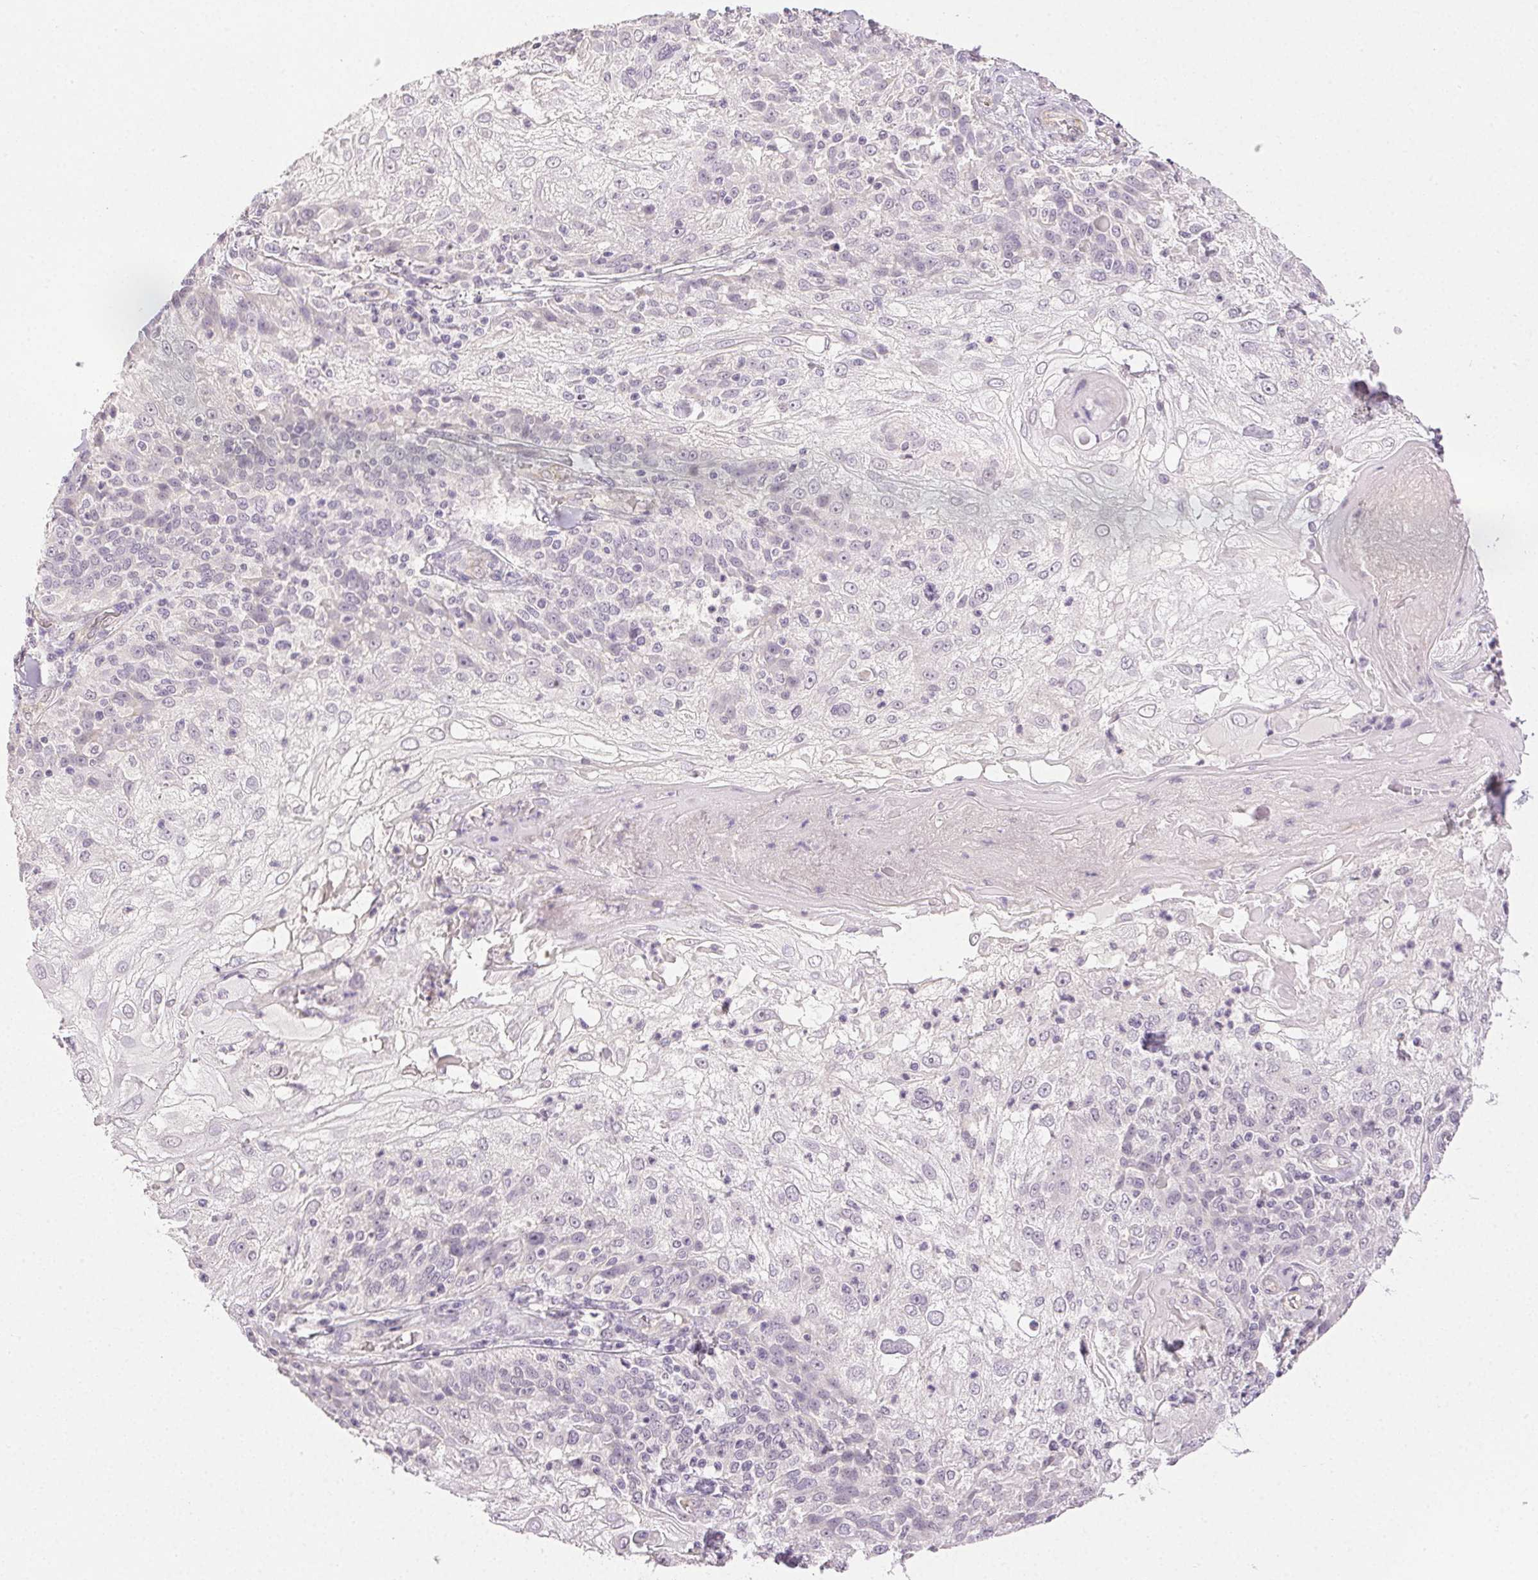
{"staining": {"intensity": "negative", "quantity": "none", "location": "none"}, "tissue": "skin cancer", "cell_type": "Tumor cells", "image_type": "cancer", "snomed": [{"axis": "morphology", "description": "Normal tissue, NOS"}, {"axis": "morphology", "description": "Squamous cell carcinoma, NOS"}, {"axis": "topography", "description": "Skin"}], "caption": "Protein analysis of squamous cell carcinoma (skin) reveals no significant expression in tumor cells.", "gene": "PLCB1", "patient": {"sex": "female", "age": 83}}